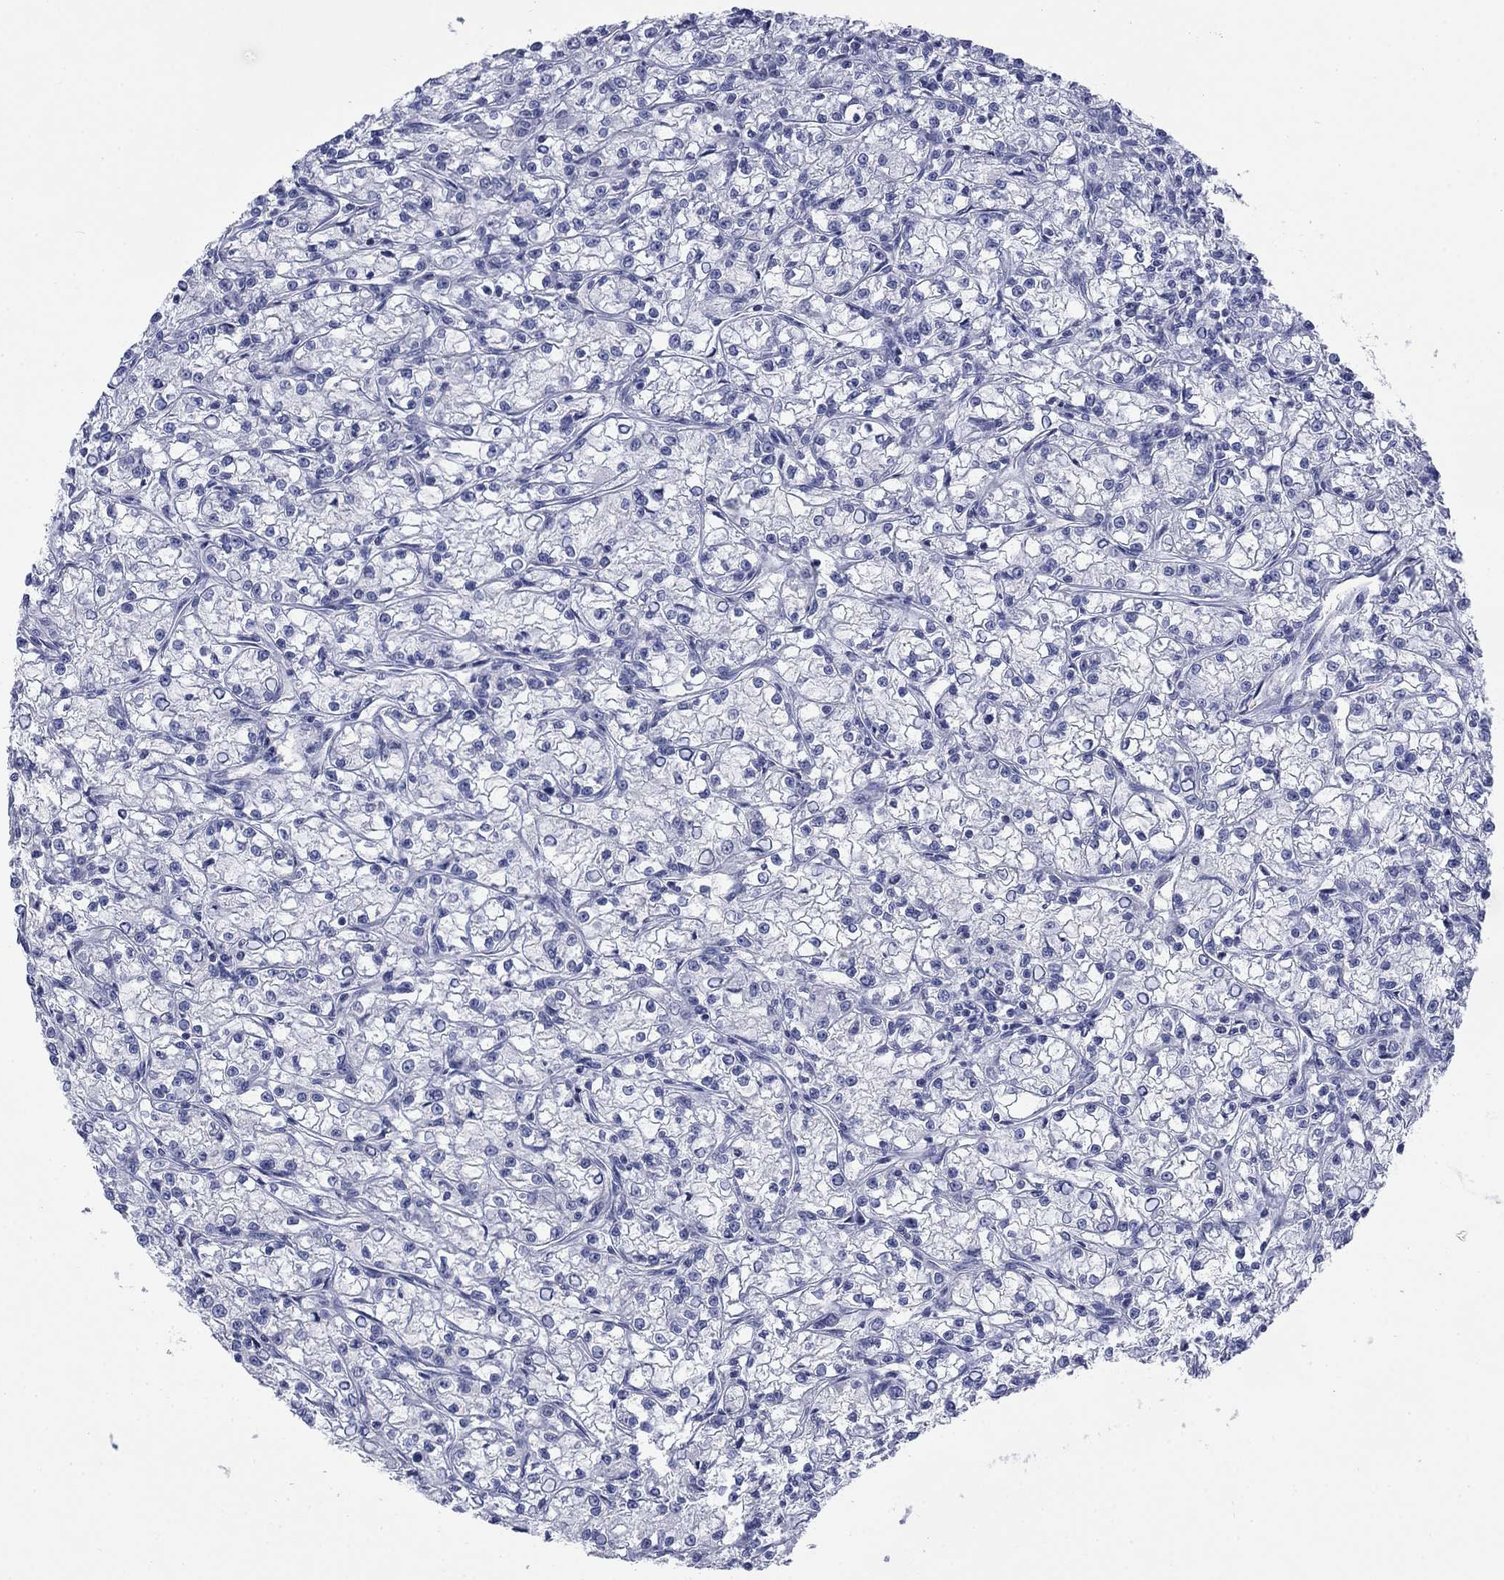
{"staining": {"intensity": "negative", "quantity": "none", "location": "none"}, "tissue": "renal cancer", "cell_type": "Tumor cells", "image_type": "cancer", "snomed": [{"axis": "morphology", "description": "Adenocarcinoma, NOS"}, {"axis": "topography", "description": "Kidney"}], "caption": "The photomicrograph displays no significant staining in tumor cells of renal adenocarcinoma.", "gene": "IGF2BP3", "patient": {"sex": "female", "age": 59}}